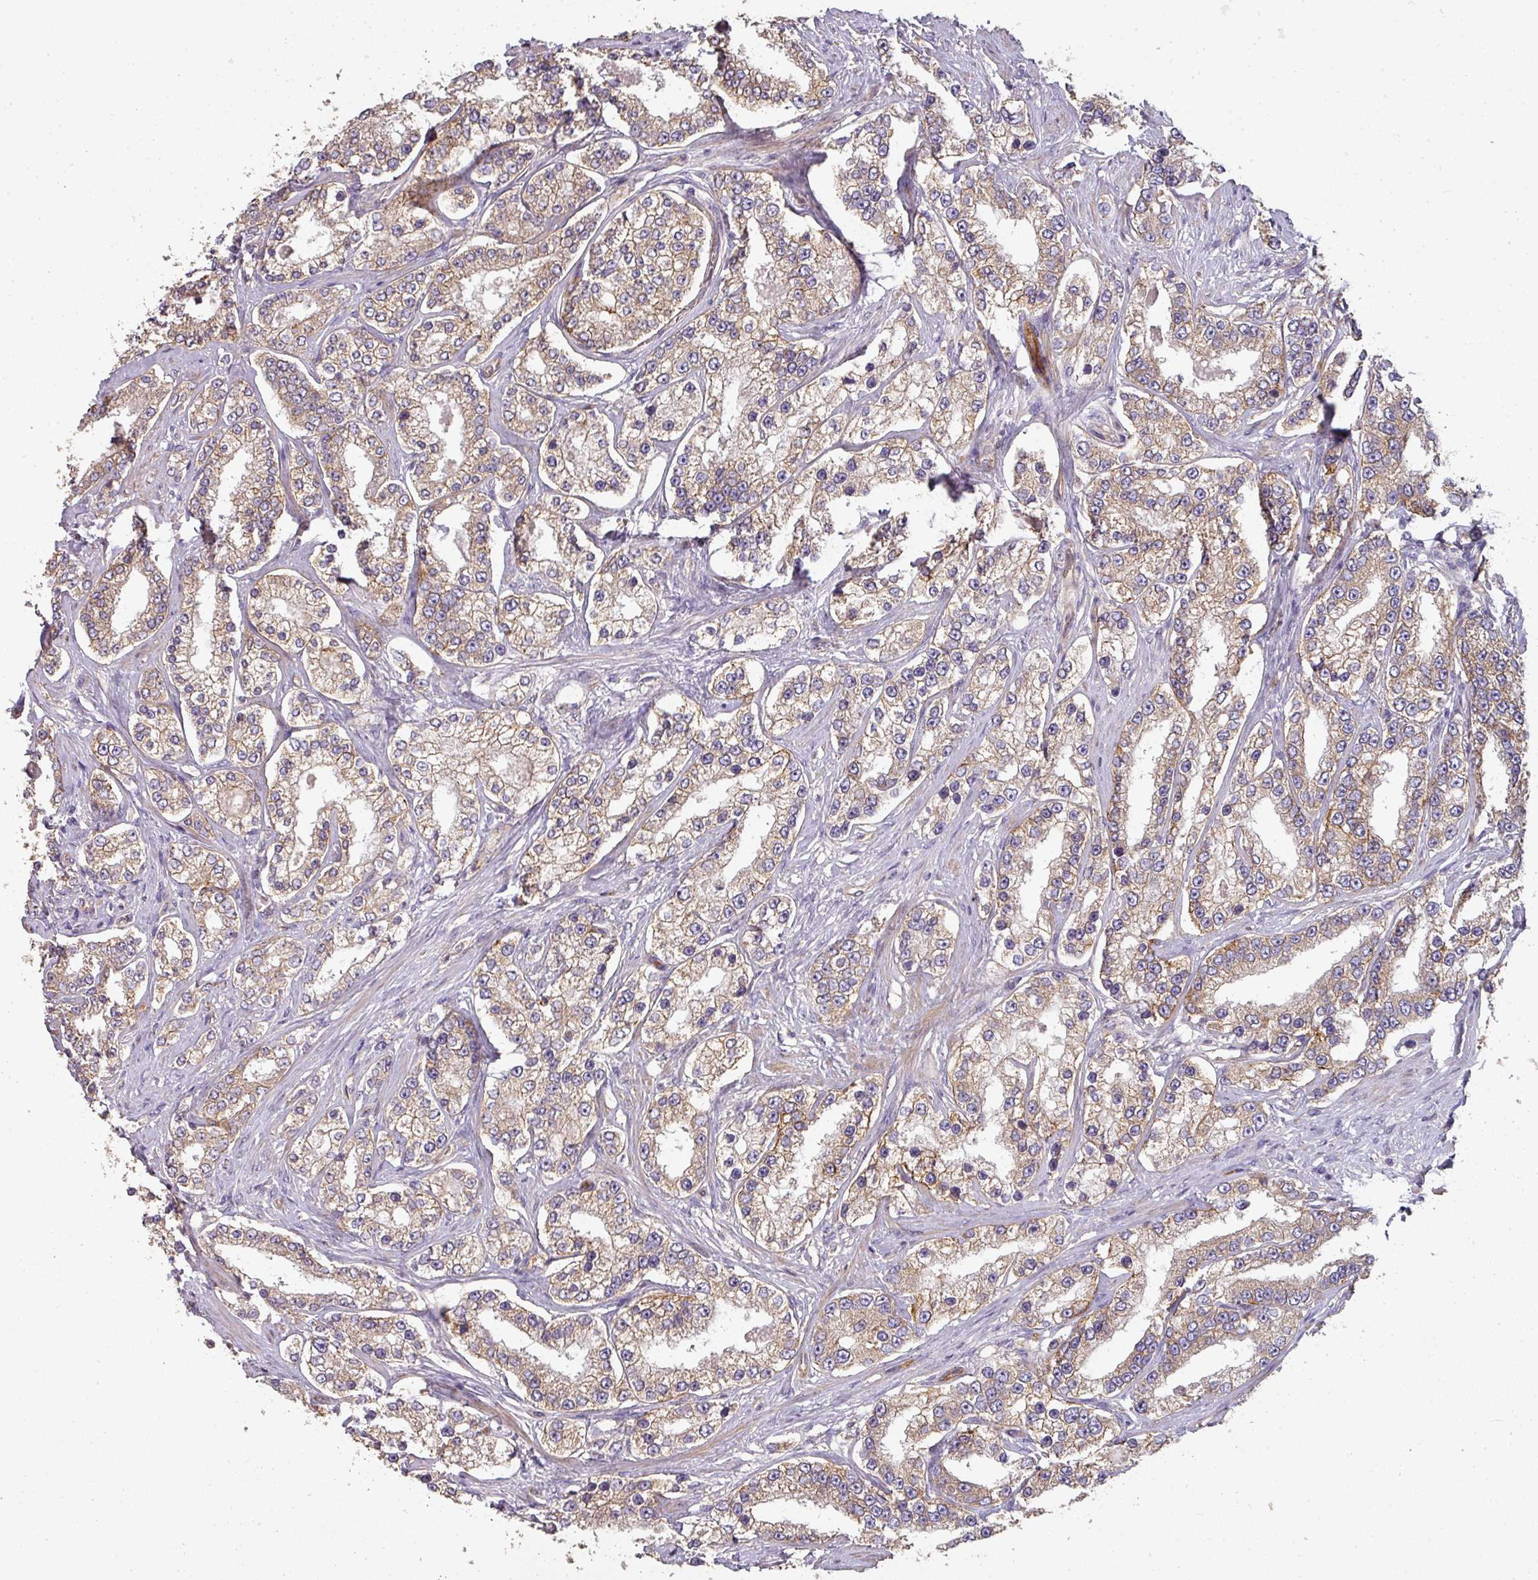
{"staining": {"intensity": "weak", "quantity": "25%-75%", "location": "cytoplasmic/membranous"}, "tissue": "prostate cancer", "cell_type": "Tumor cells", "image_type": "cancer", "snomed": [{"axis": "morphology", "description": "Normal tissue, NOS"}, {"axis": "morphology", "description": "Adenocarcinoma, High grade"}, {"axis": "topography", "description": "Prostate"}], "caption": "Prostate high-grade adenocarcinoma was stained to show a protein in brown. There is low levels of weak cytoplasmic/membranous positivity in about 25%-75% of tumor cells.", "gene": "PCDH1", "patient": {"sex": "male", "age": 83}}